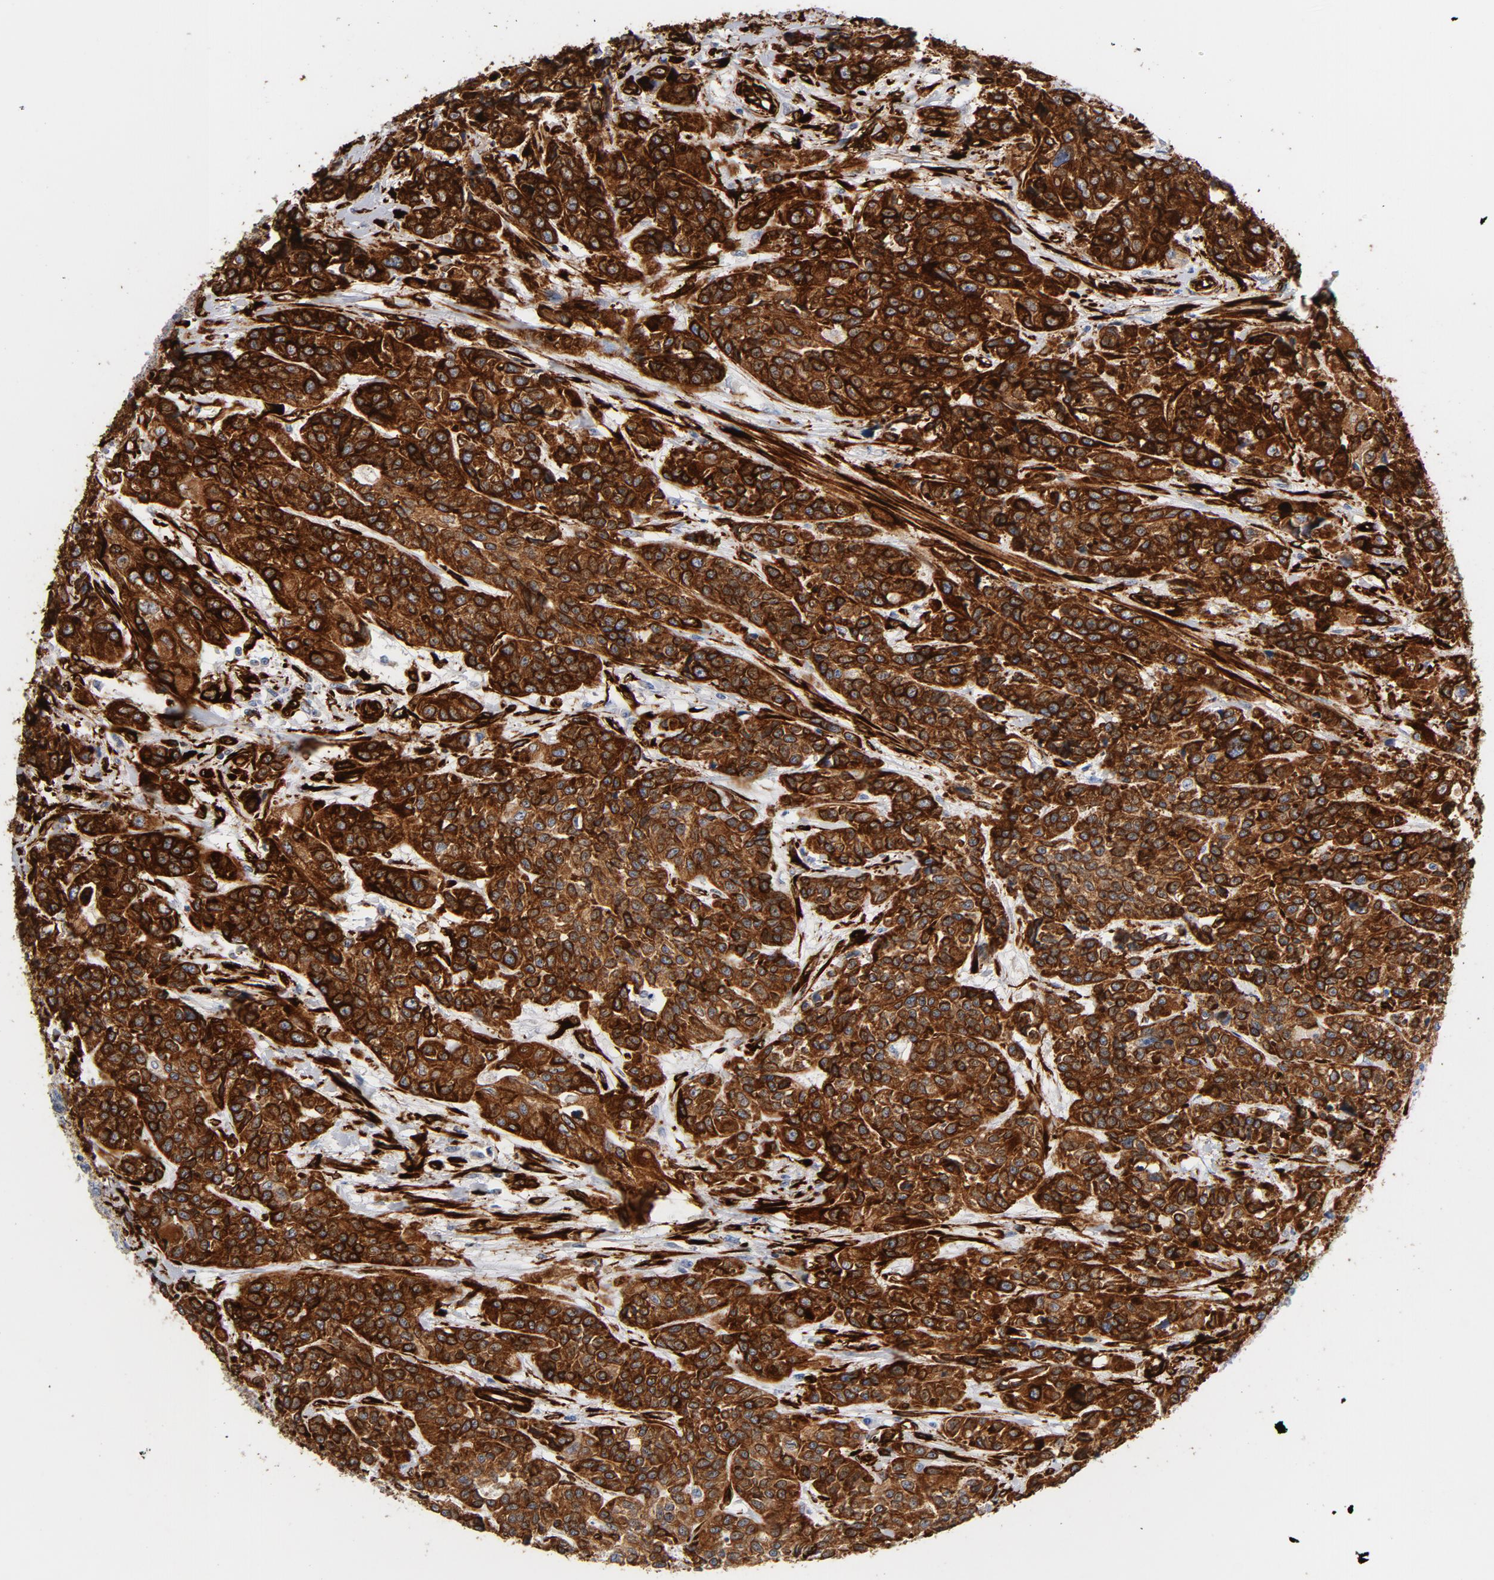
{"staining": {"intensity": "strong", "quantity": ">75%", "location": "cytoplasmic/membranous"}, "tissue": "urothelial cancer", "cell_type": "Tumor cells", "image_type": "cancer", "snomed": [{"axis": "morphology", "description": "Urothelial carcinoma, High grade"}, {"axis": "topography", "description": "Urinary bladder"}], "caption": "Human urothelial cancer stained for a protein (brown) shows strong cytoplasmic/membranous positive staining in about >75% of tumor cells.", "gene": "SERPINH1", "patient": {"sex": "female", "age": 81}}